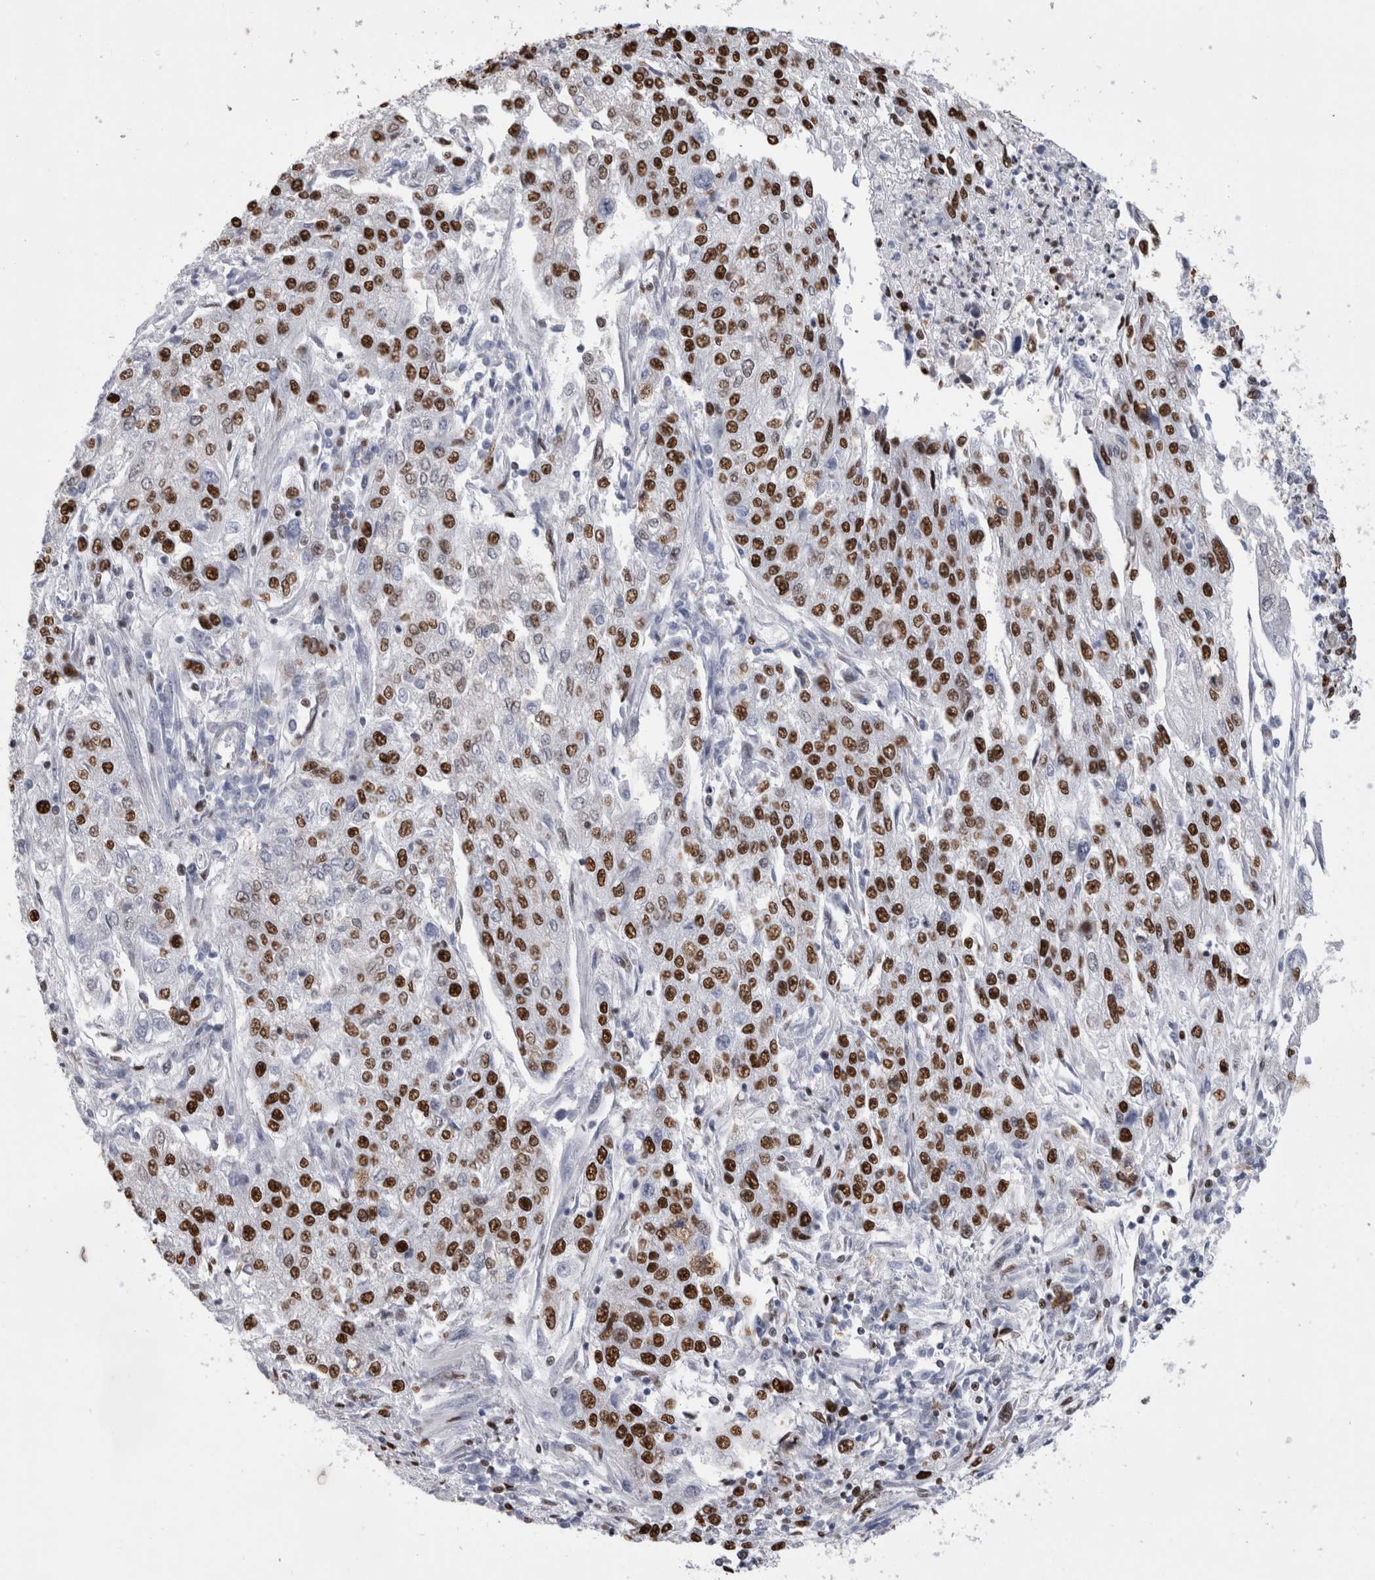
{"staining": {"intensity": "strong", "quantity": ">75%", "location": "nuclear"}, "tissue": "endometrial cancer", "cell_type": "Tumor cells", "image_type": "cancer", "snomed": [{"axis": "morphology", "description": "Adenocarcinoma, NOS"}, {"axis": "topography", "description": "Endometrium"}], "caption": "Endometrial adenocarcinoma stained with a protein marker displays strong staining in tumor cells.", "gene": "ALPK3", "patient": {"sex": "female", "age": 49}}